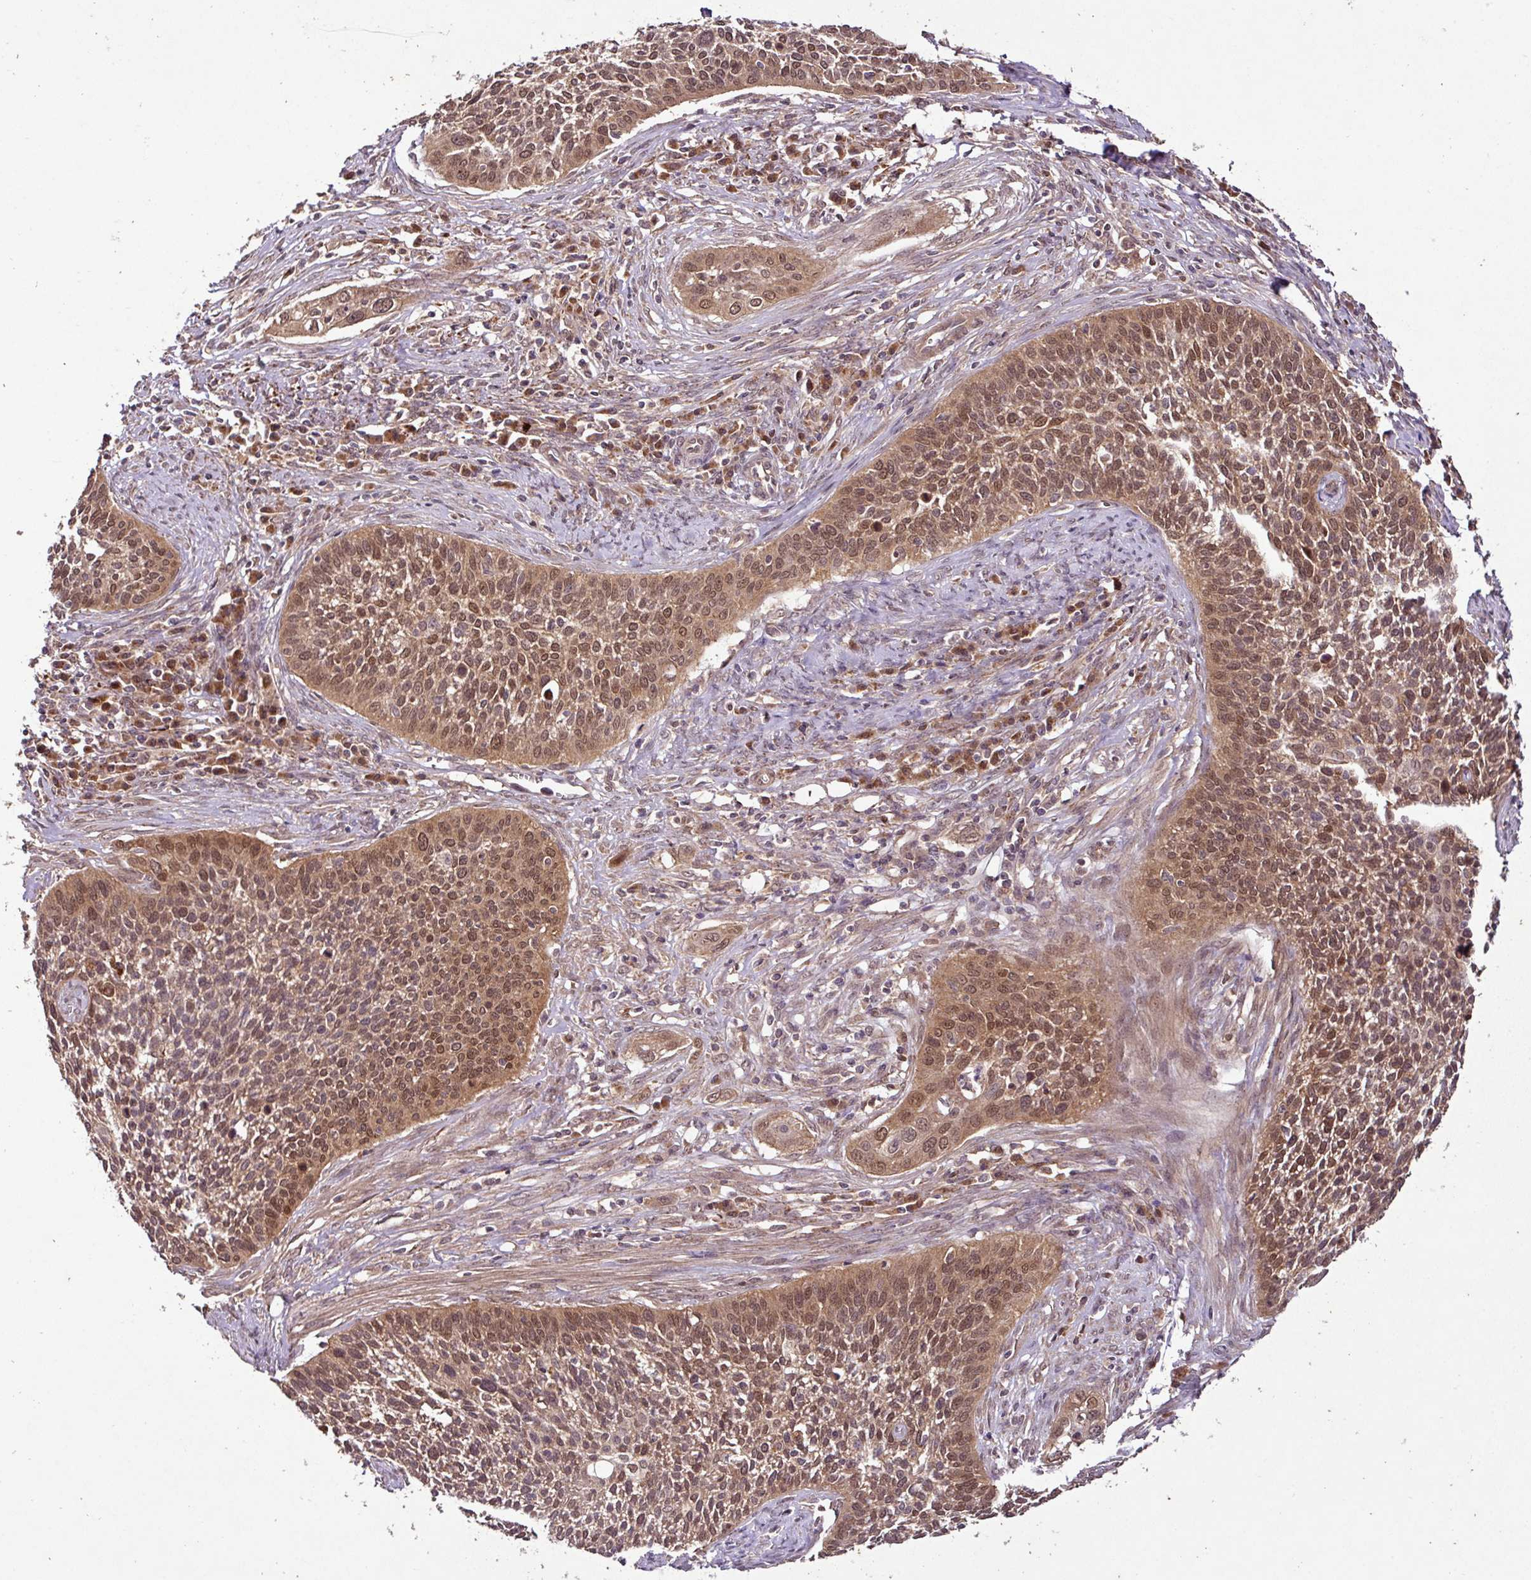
{"staining": {"intensity": "moderate", "quantity": ">75%", "location": "cytoplasmic/membranous,nuclear"}, "tissue": "cervical cancer", "cell_type": "Tumor cells", "image_type": "cancer", "snomed": [{"axis": "morphology", "description": "Squamous cell carcinoma, NOS"}, {"axis": "topography", "description": "Cervix"}], "caption": "Protein expression analysis of human cervical cancer reveals moderate cytoplasmic/membranous and nuclear expression in approximately >75% of tumor cells. The staining was performed using DAB, with brown indicating positive protein expression. Nuclei are stained blue with hematoxylin.", "gene": "FAIM", "patient": {"sex": "female", "age": 34}}